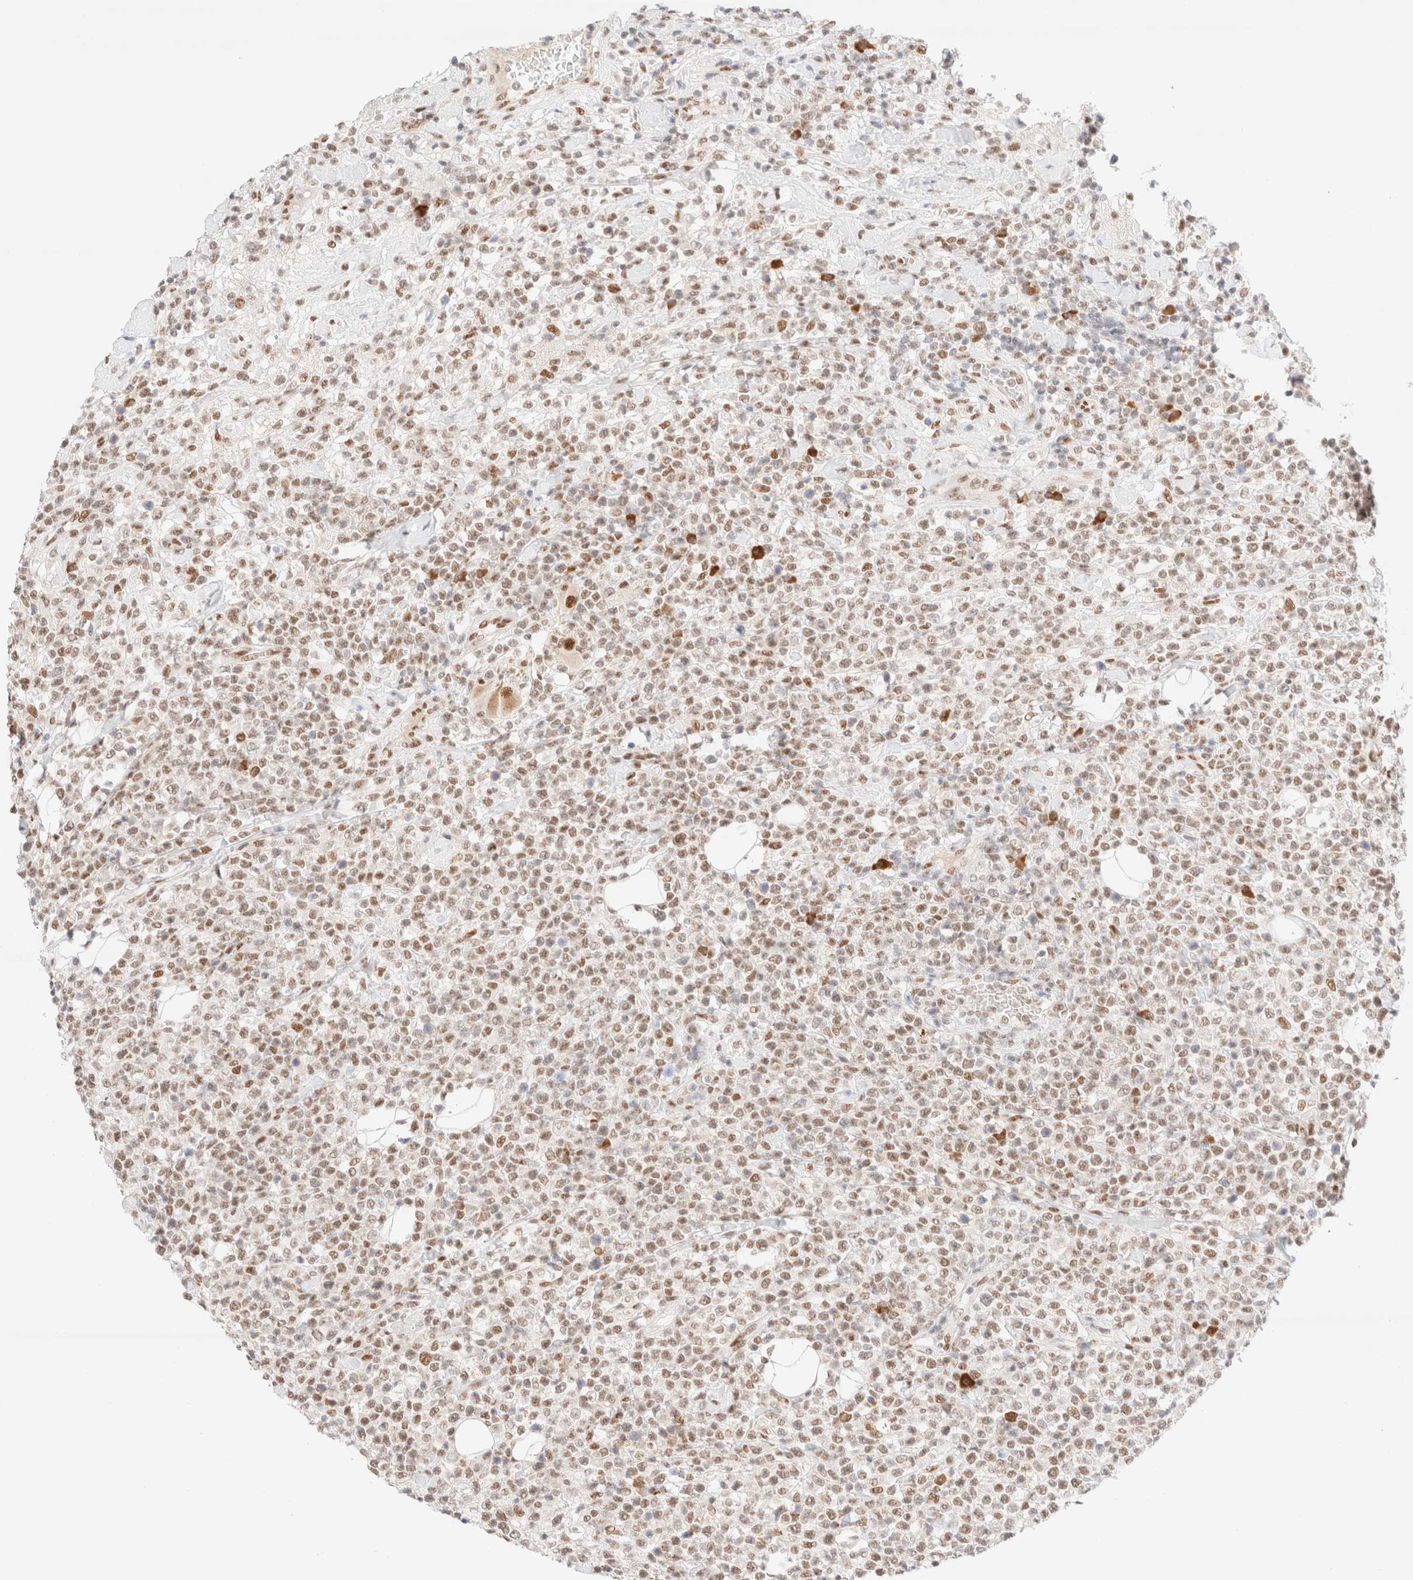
{"staining": {"intensity": "moderate", "quantity": ">75%", "location": "nuclear"}, "tissue": "lymphoma", "cell_type": "Tumor cells", "image_type": "cancer", "snomed": [{"axis": "morphology", "description": "Malignant lymphoma, non-Hodgkin's type, High grade"}, {"axis": "topography", "description": "Colon"}], "caption": "IHC (DAB (3,3'-diaminobenzidine)) staining of lymphoma exhibits moderate nuclear protein staining in approximately >75% of tumor cells.", "gene": "CIC", "patient": {"sex": "female", "age": 53}}